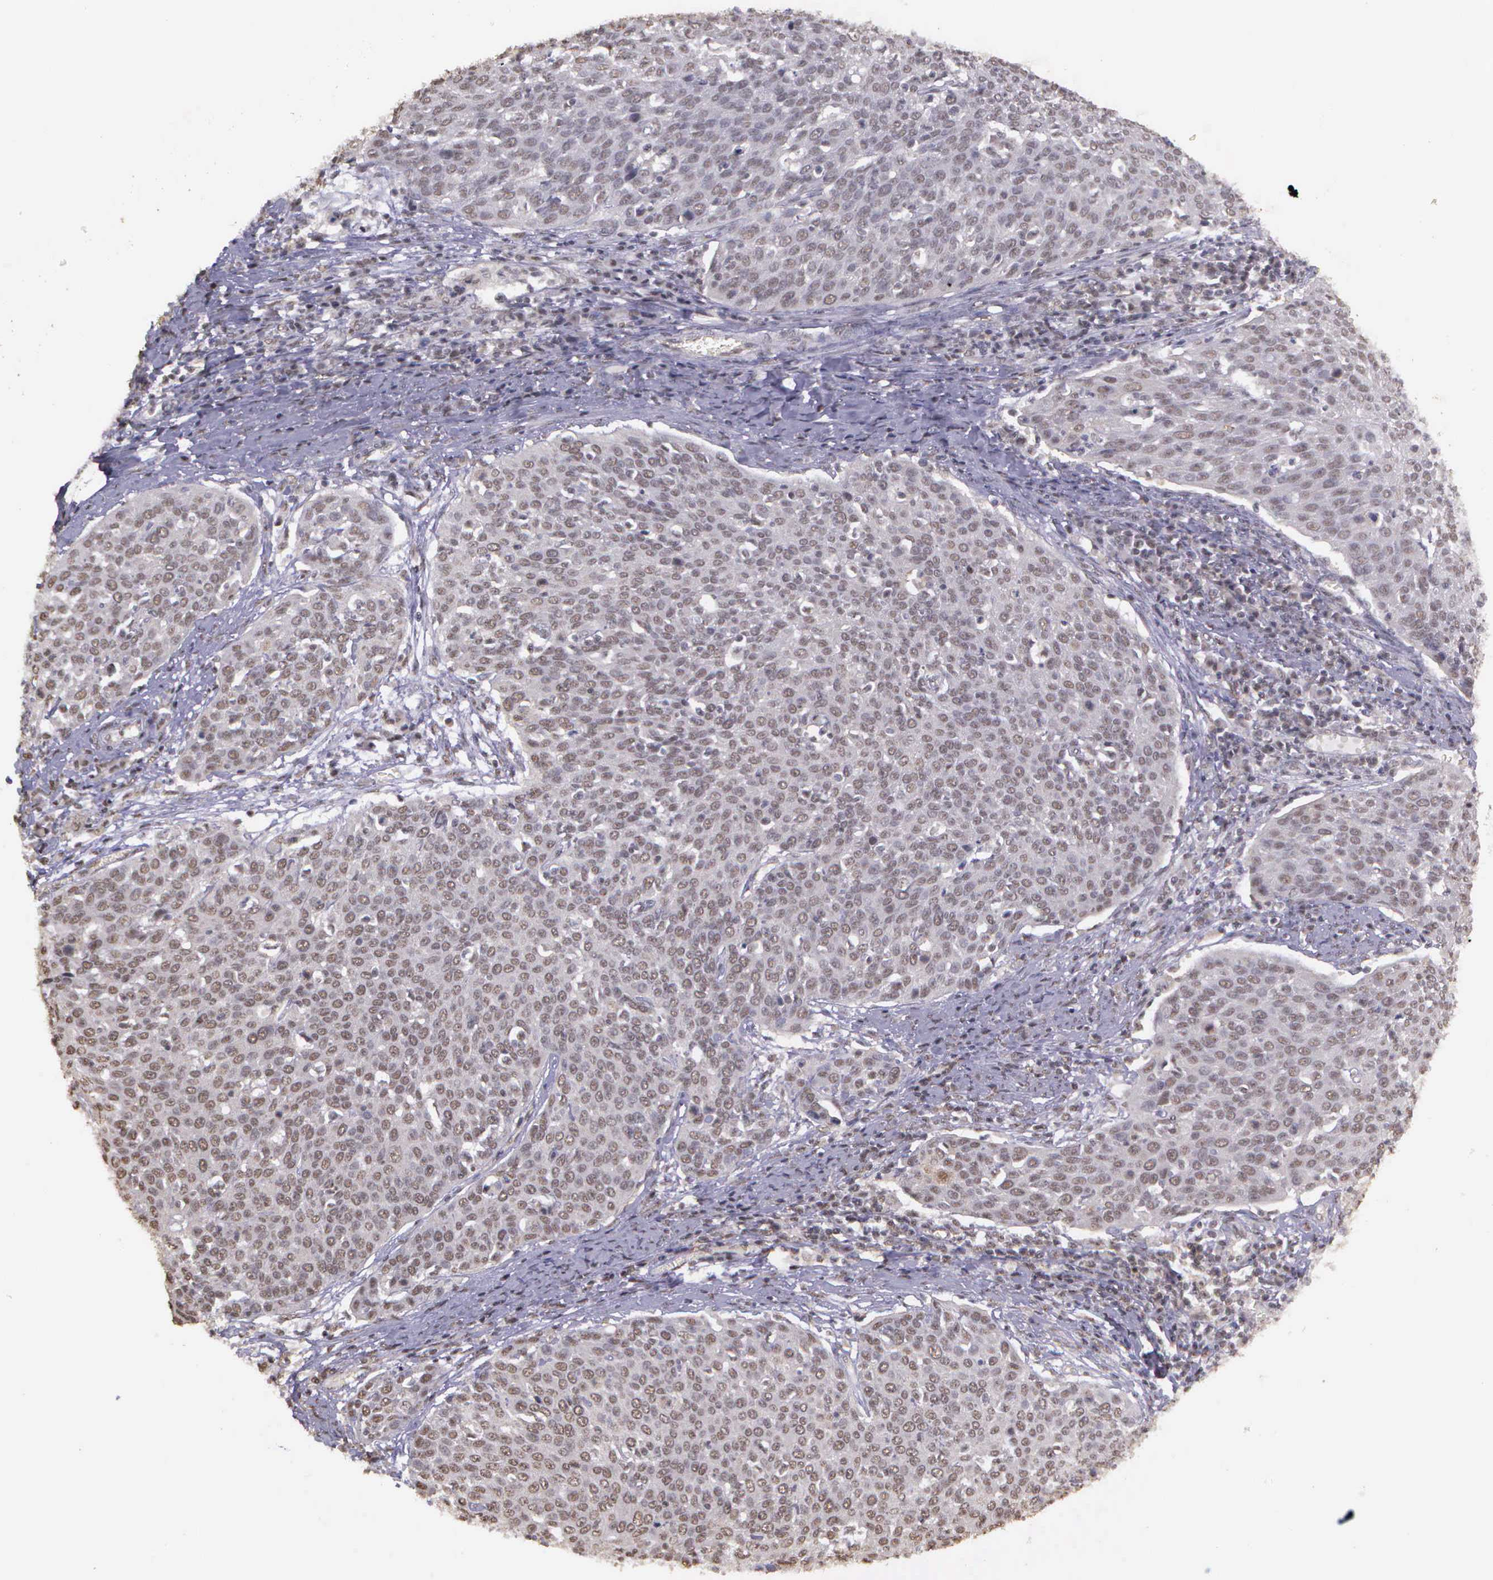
{"staining": {"intensity": "negative", "quantity": "none", "location": "none"}, "tissue": "cervical cancer", "cell_type": "Tumor cells", "image_type": "cancer", "snomed": [{"axis": "morphology", "description": "Squamous cell carcinoma, NOS"}, {"axis": "topography", "description": "Cervix"}], "caption": "Human cervical cancer (squamous cell carcinoma) stained for a protein using immunohistochemistry reveals no expression in tumor cells.", "gene": "ARMCX5", "patient": {"sex": "female", "age": 38}}